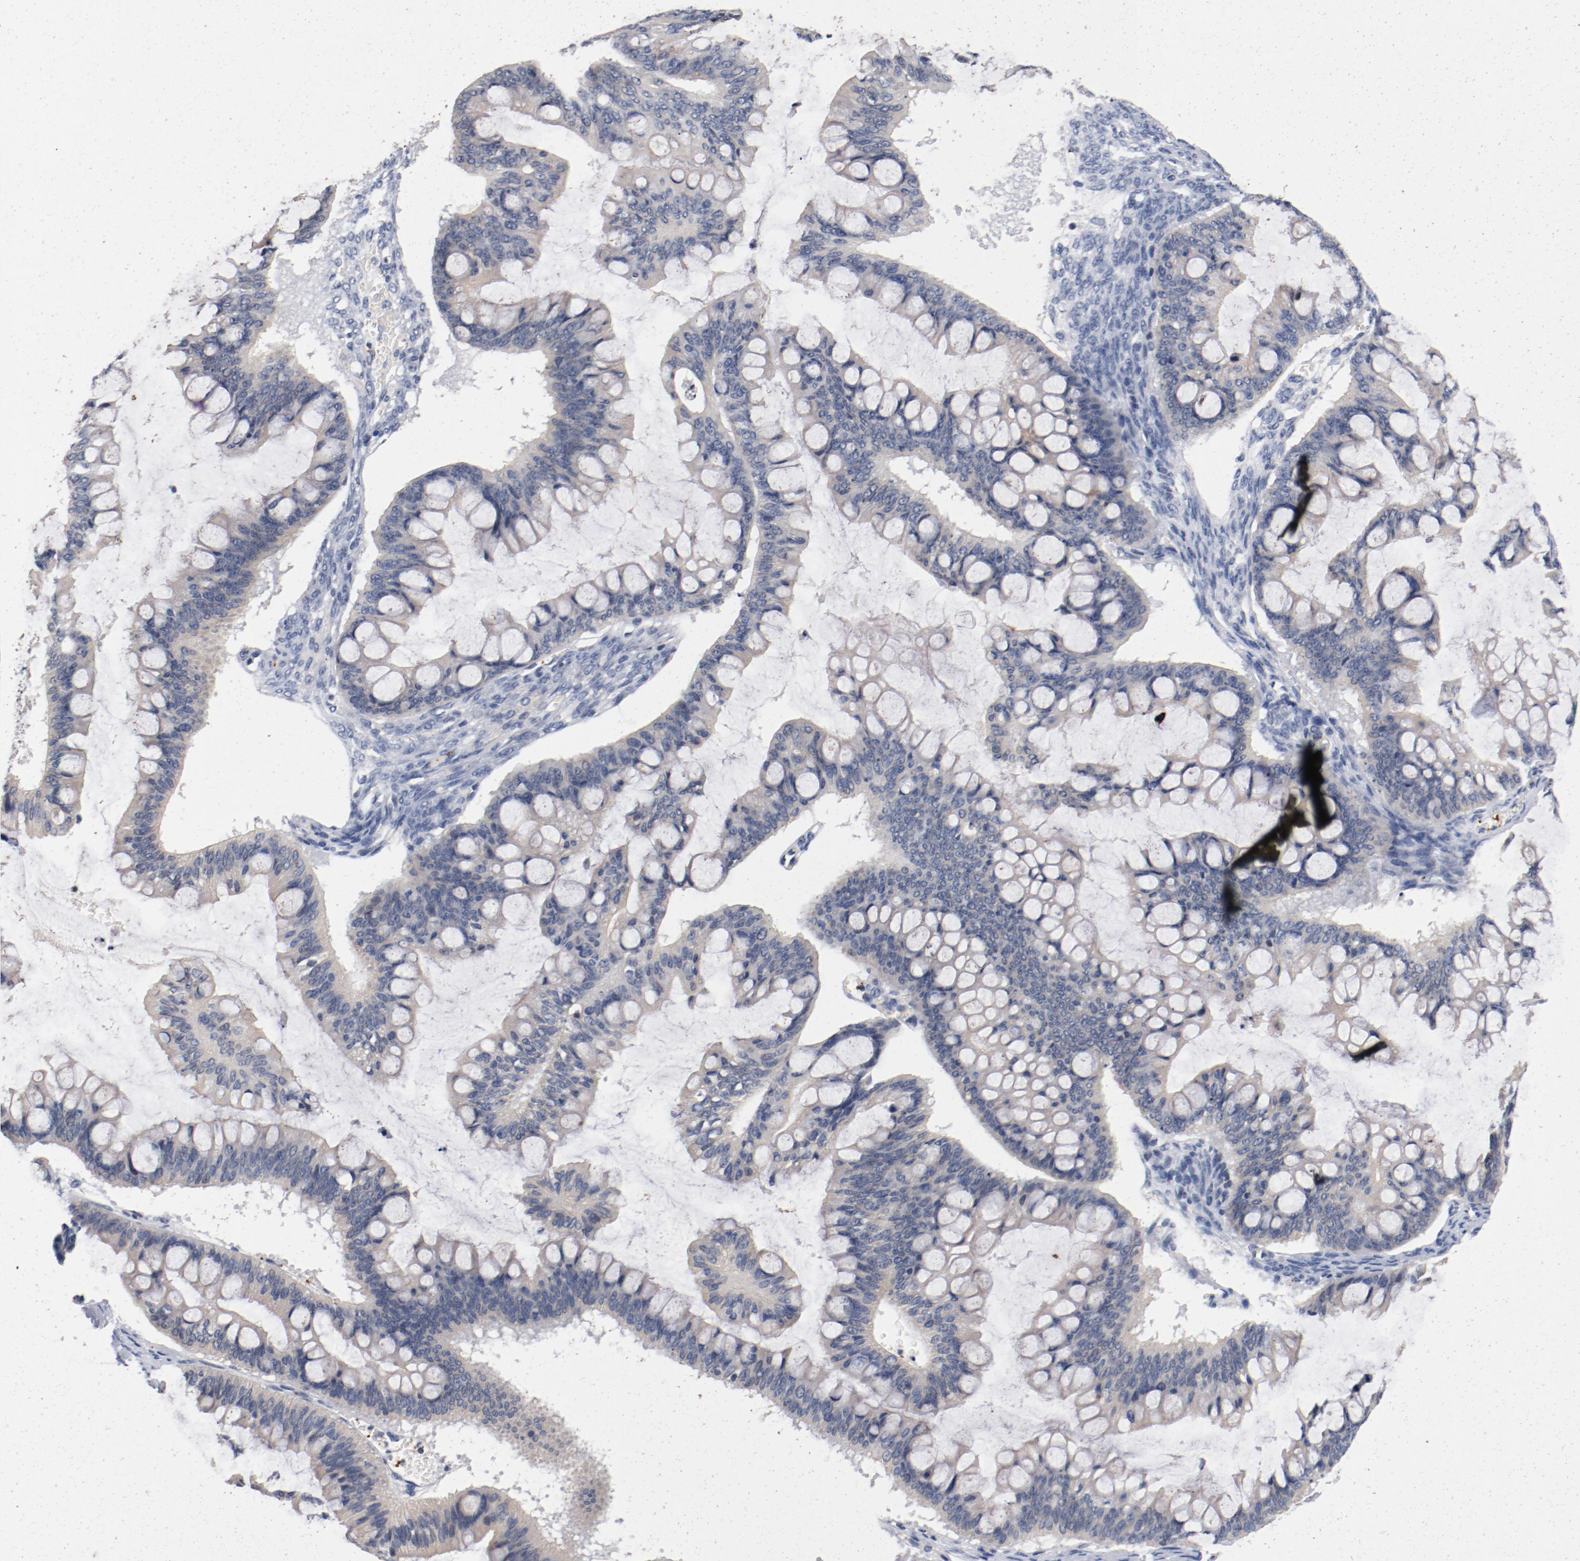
{"staining": {"intensity": "weak", "quantity": "25%-75%", "location": "cytoplasmic/membranous"}, "tissue": "ovarian cancer", "cell_type": "Tumor cells", "image_type": "cancer", "snomed": [{"axis": "morphology", "description": "Cystadenocarcinoma, mucinous, NOS"}, {"axis": "topography", "description": "Ovary"}], "caption": "Ovarian cancer (mucinous cystadenocarcinoma) tissue displays weak cytoplasmic/membranous expression in approximately 25%-75% of tumor cells, visualized by immunohistochemistry. The staining was performed using DAB (3,3'-diaminobenzidine), with brown indicating positive protein expression. Nuclei are stained blue with hematoxylin.", "gene": "PIM1", "patient": {"sex": "female", "age": 73}}